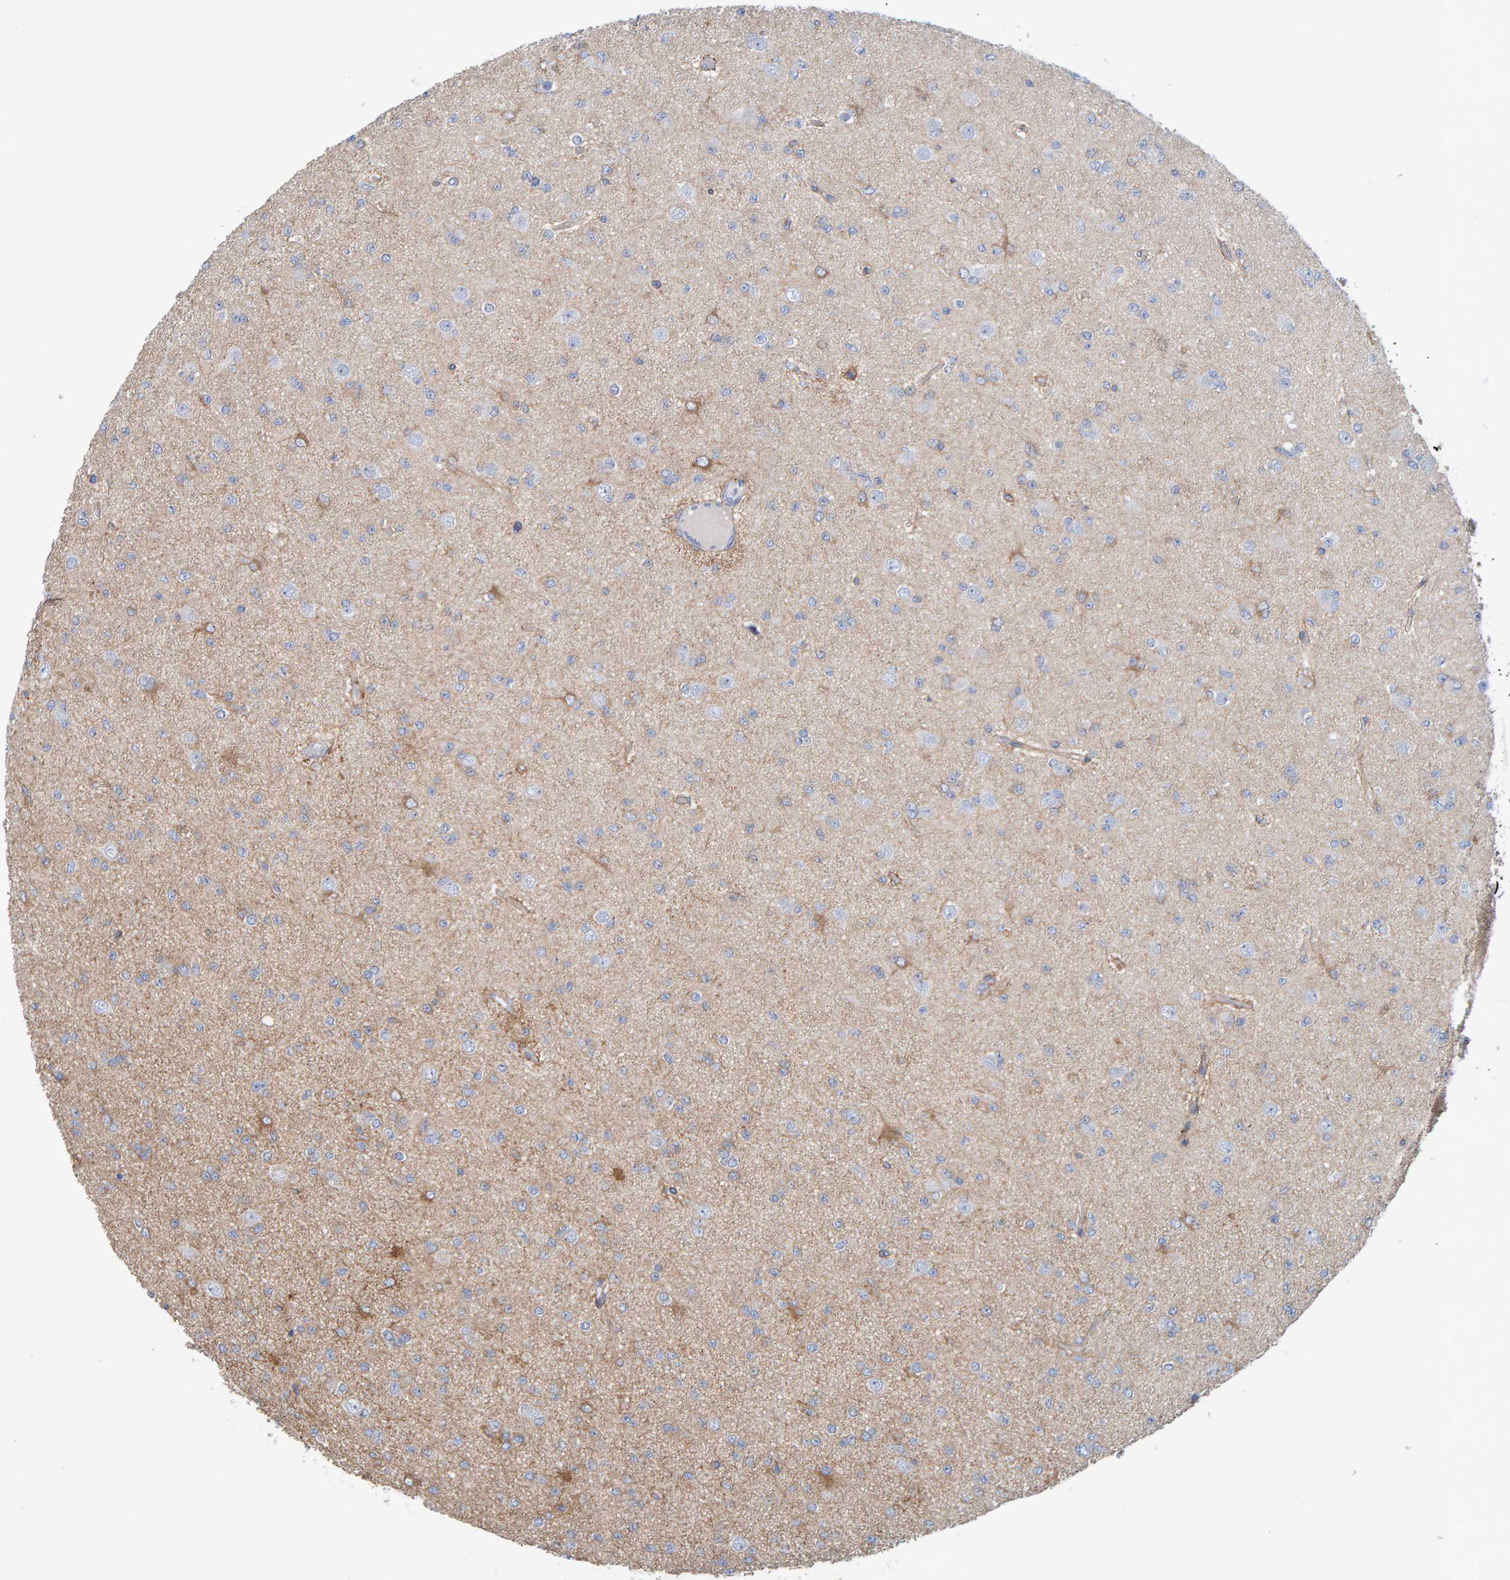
{"staining": {"intensity": "negative", "quantity": "none", "location": "none"}, "tissue": "glioma", "cell_type": "Tumor cells", "image_type": "cancer", "snomed": [{"axis": "morphology", "description": "Glioma, malignant, Low grade"}, {"axis": "topography", "description": "Brain"}], "caption": "The immunohistochemistry micrograph has no significant staining in tumor cells of malignant low-grade glioma tissue. The staining is performed using DAB (3,3'-diaminobenzidine) brown chromogen with nuclei counter-stained in using hematoxylin.", "gene": "RGP1", "patient": {"sex": "female", "age": 22}}